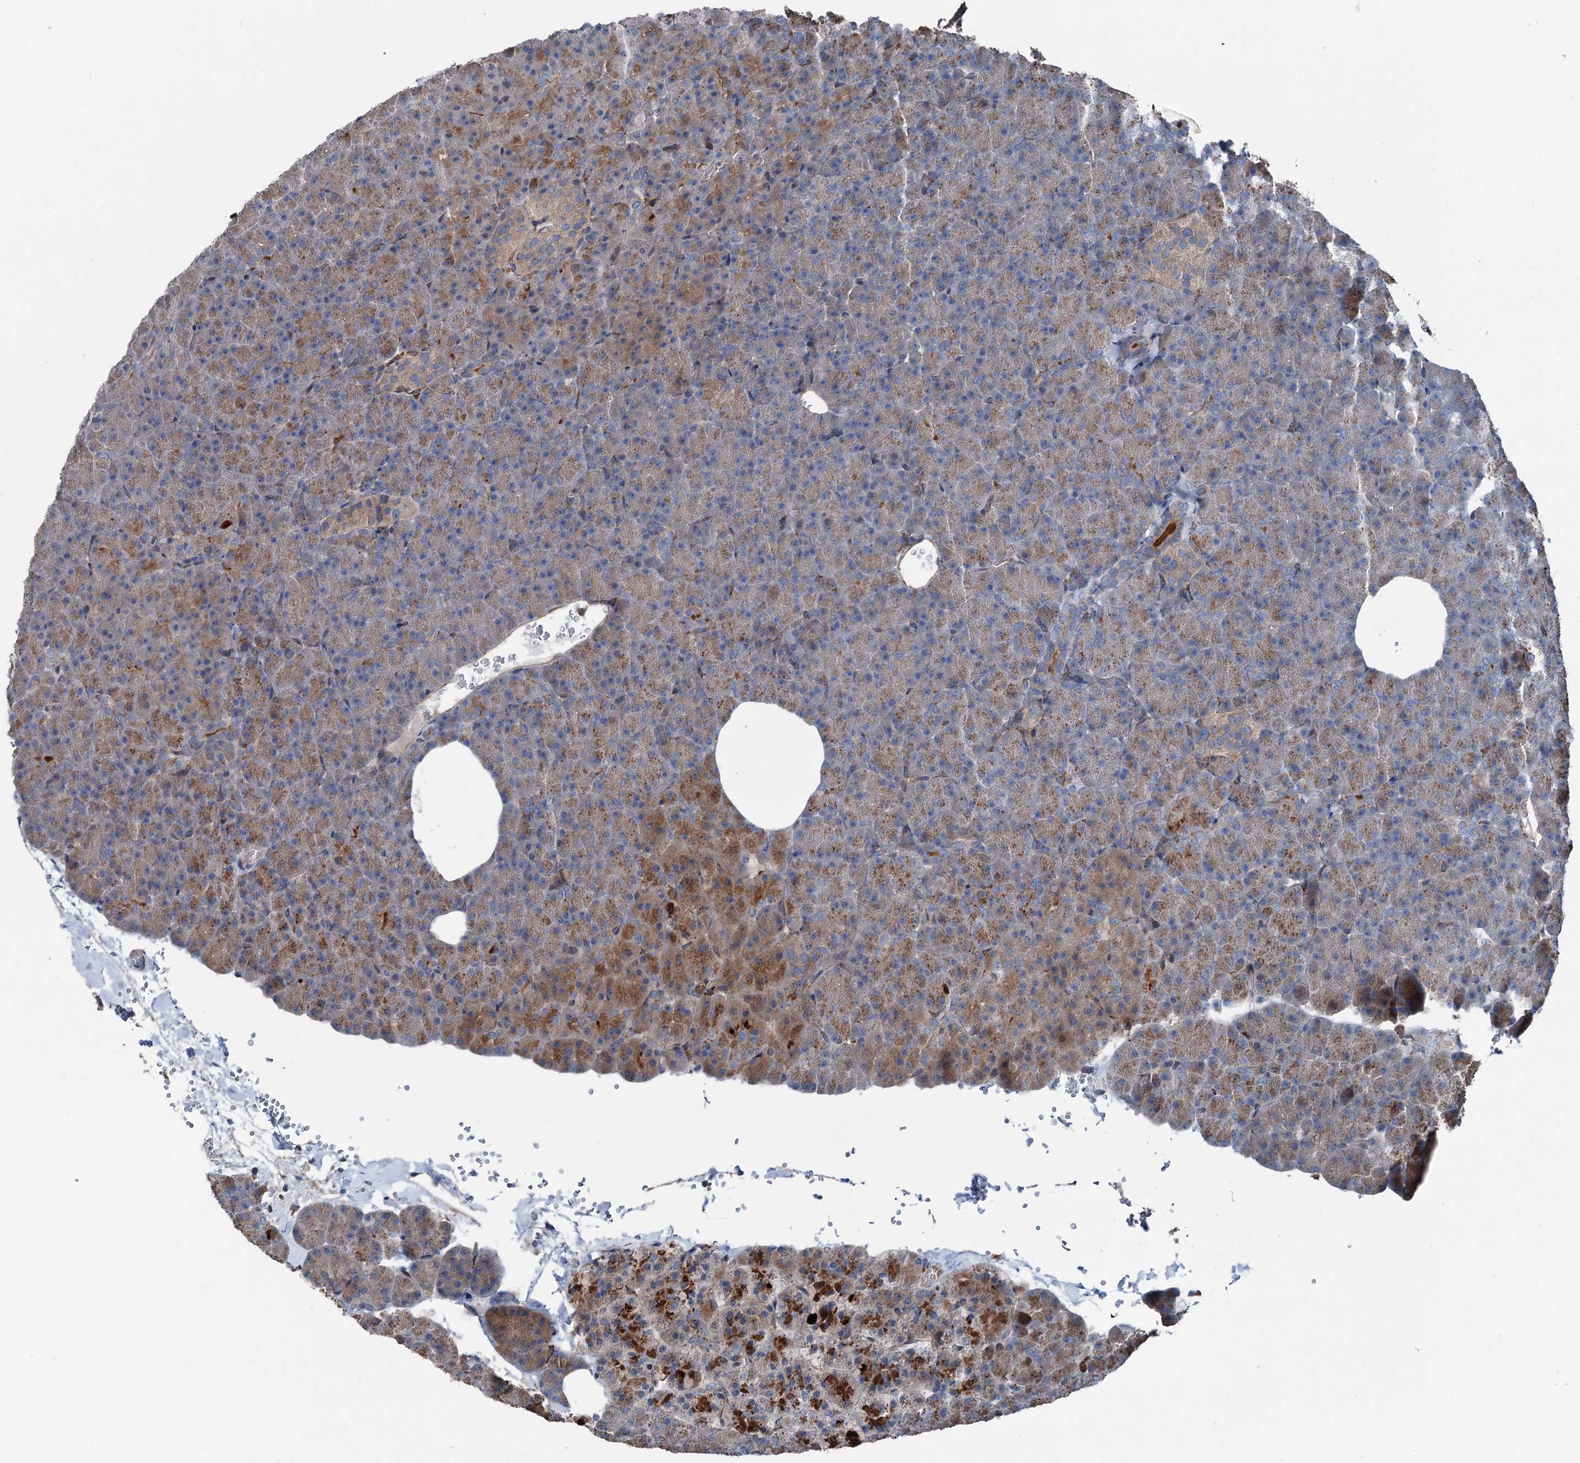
{"staining": {"intensity": "strong", "quantity": "25%-75%", "location": "cytoplasmic/membranous"}, "tissue": "pancreas", "cell_type": "Exocrine glandular cells", "image_type": "normal", "snomed": [{"axis": "morphology", "description": "Normal tissue, NOS"}, {"axis": "morphology", "description": "Carcinoid, malignant, NOS"}, {"axis": "topography", "description": "Pancreas"}], "caption": "Protein staining of normal pancreas exhibits strong cytoplasmic/membranous expression in approximately 25%-75% of exocrine glandular cells. Using DAB (3,3'-diaminobenzidine) (brown) and hematoxylin (blue) stains, captured at high magnification using brightfield microscopy.", "gene": "DDIAS", "patient": {"sex": "female", "age": 35}}